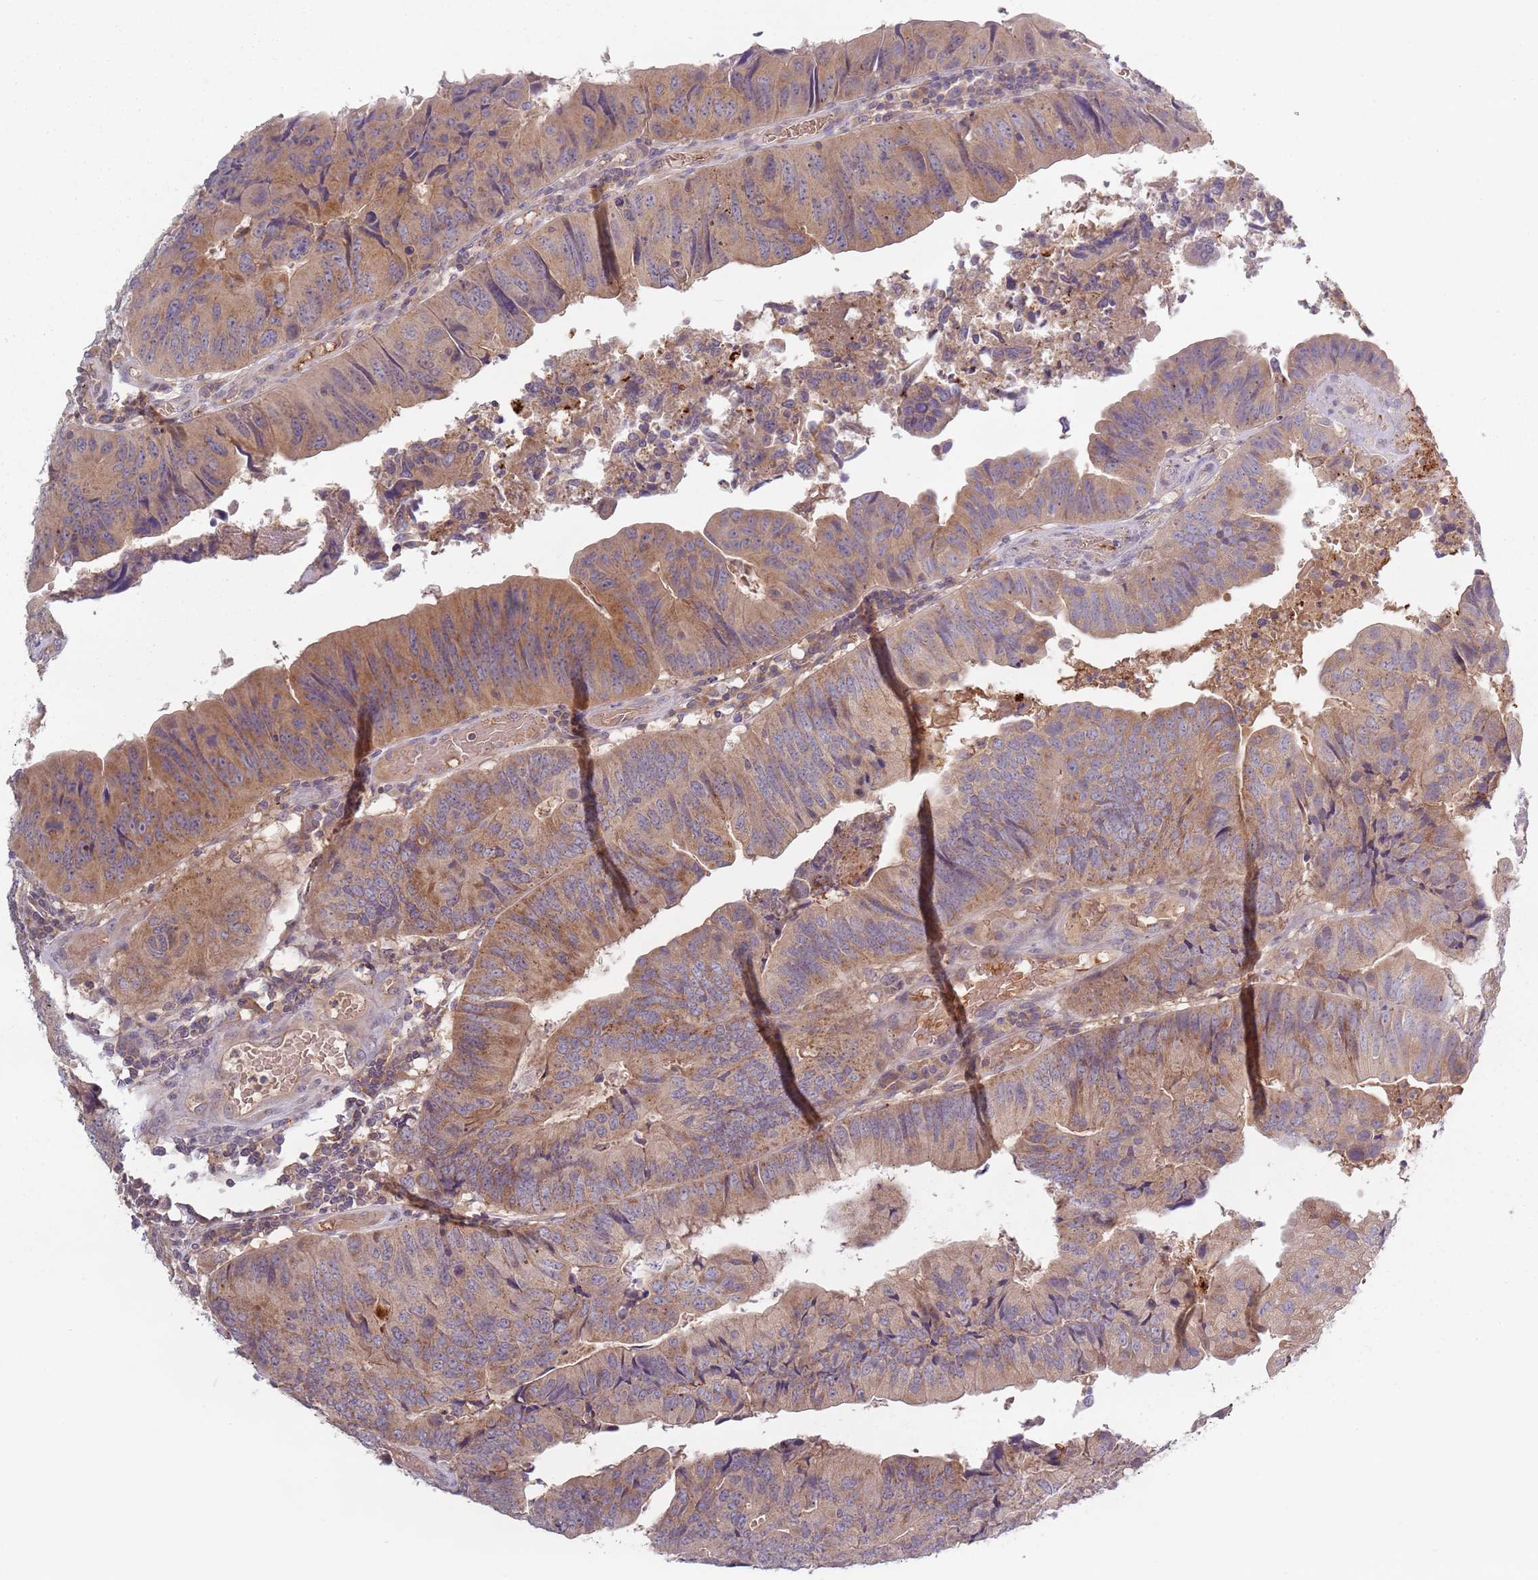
{"staining": {"intensity": "moderate", "quantity": ">75%", "location": "cytoplasmic/membranous"}, "tissue": "colorectal cancer", "cell_type": "Tumor cells", "image_type": "cancer", "snomed": [{"axis": "morphology", "description": "Adenocarcinoma, NOS"}, {"axis": "topography", "description": "Colon"}], "caption": "Brown immunohistochemical staining in colorectal cancer (adenocarcinoma) shows moderate cytoplasmic/membranous positivity in about >75% of tumor cells. Immunohistochemistry (ihc) stains the protein in brown and the nuclei are stained blue.", "gene": "ASB13", "patient": {"sex": "female", "age": 67}}